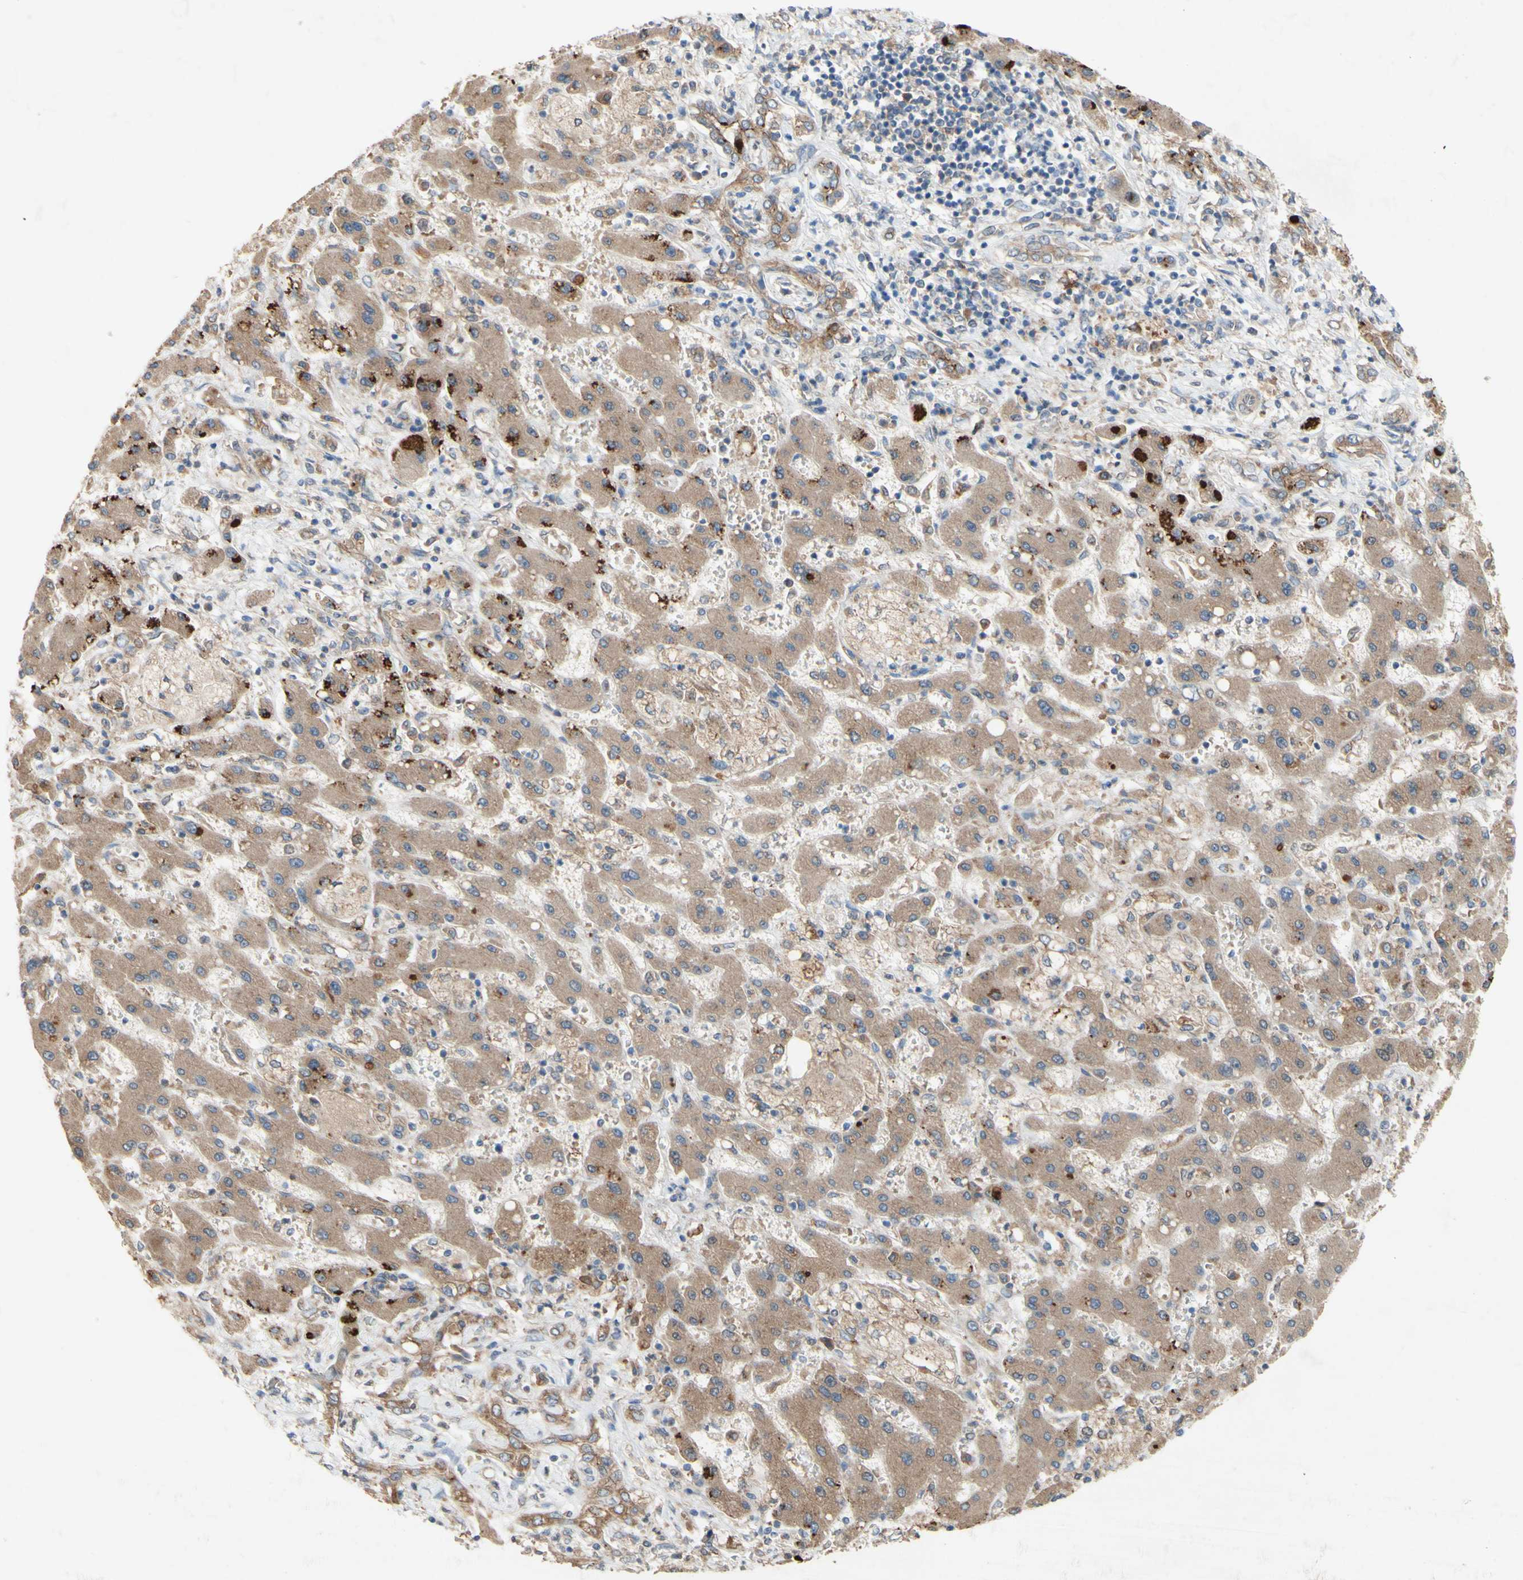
{"staining": {"intensity": "moderate", "quantity": ">75%", "location": "cytoplasmic/membranous"}, "tissue": "liver cancer", "cell_type": "Tumor cells", "image_type": "cancer", "snomed": [{"axis": "morphology", "description": "Cholangiocarcinoma"}, {"axis": "topography", "description": "Liver"}], "caption": "A medium amount of moderate cytoplasmic/membranous staining is appreciated in approximately >75% of tumor cells in liver cancer tissue.", "gene": "PDGFB", "patient": {"sex": "male", "age": 50}}